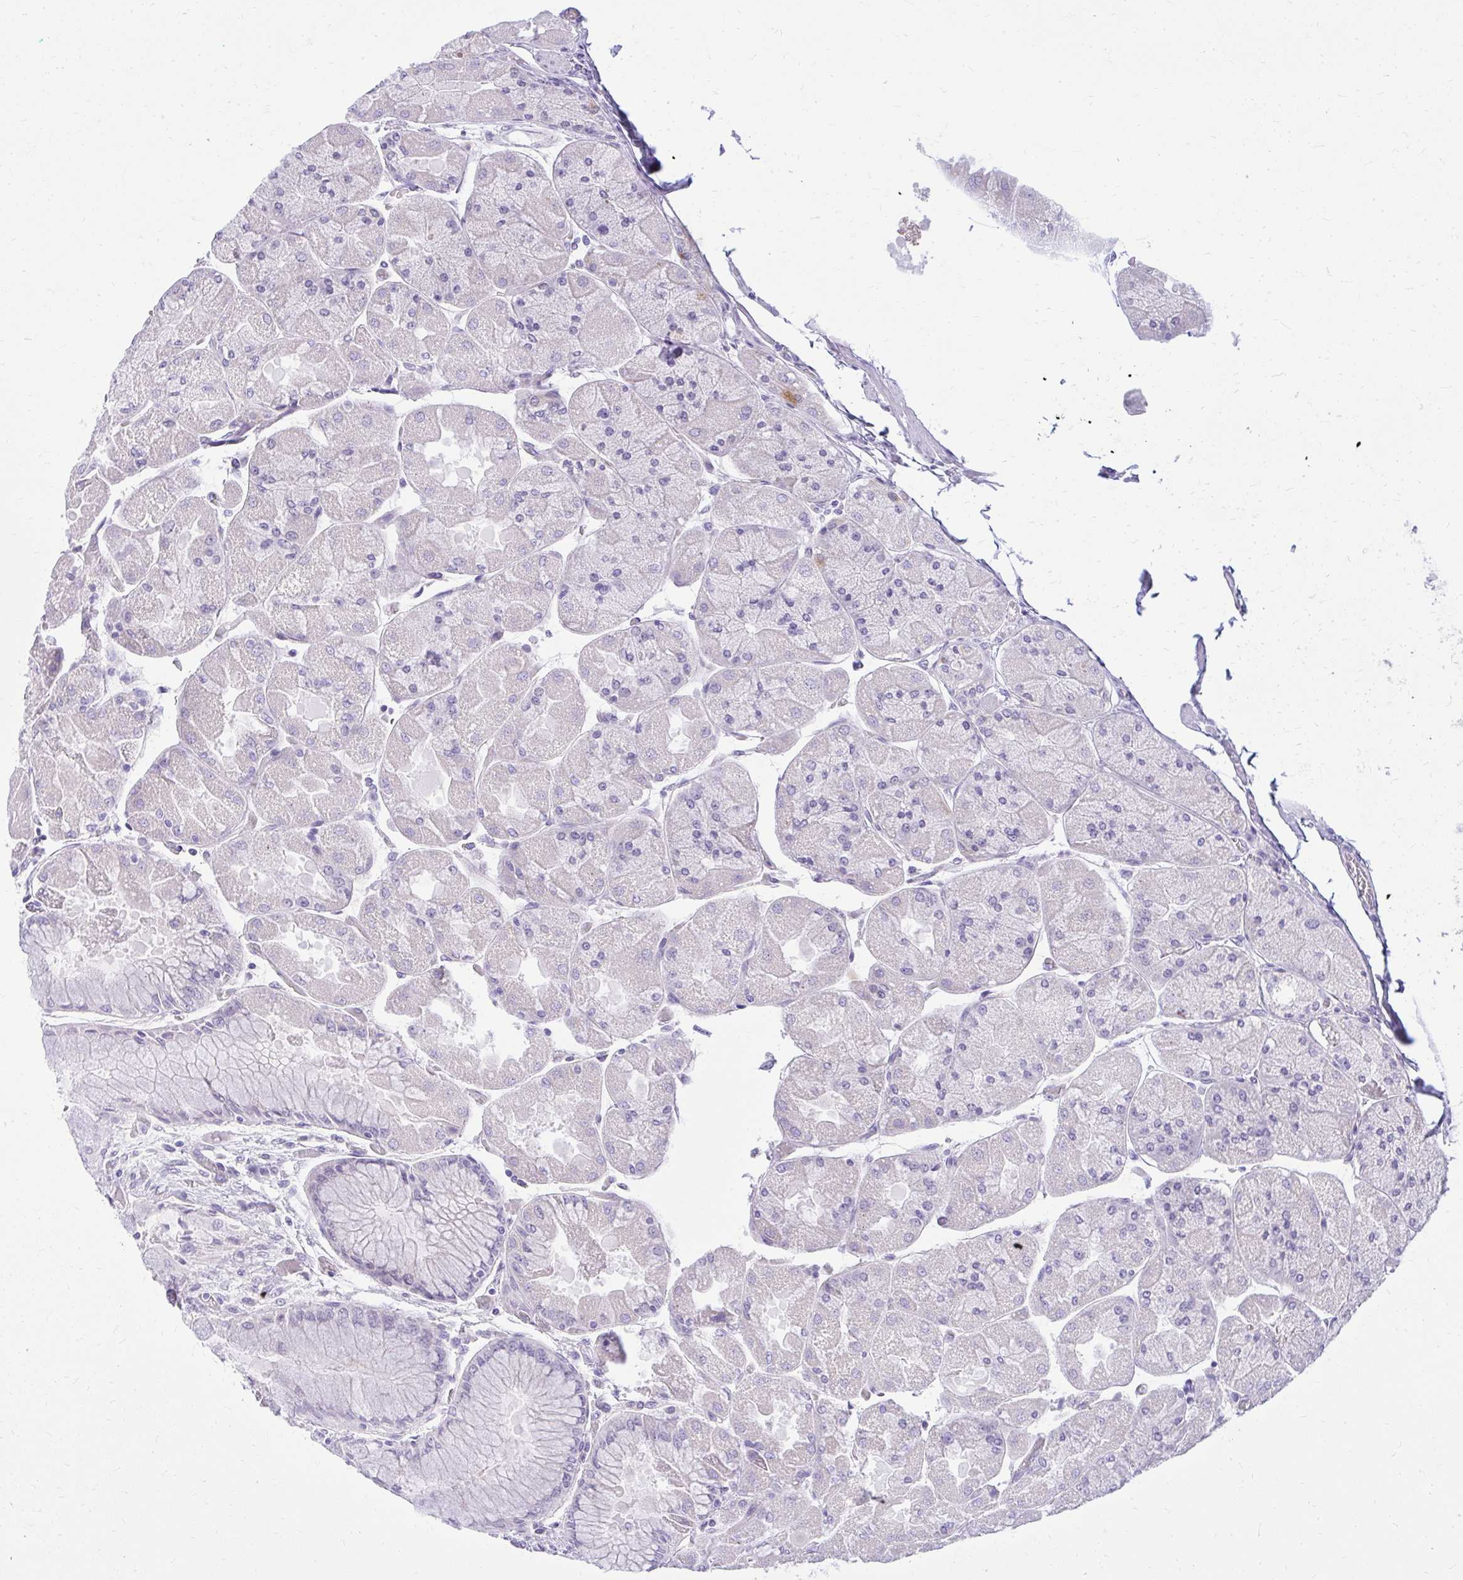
{"staining": {"intensity": "negative", "quantity": "none", "location": "none"}, "tissue": "stomach", "cell_type": "Glandular cells", "image_type": "normal", "snomed": [{"axis": "morphology", "description": "Normal tissue, NOS"}, {"axis": "topography", "description": "Stomach"}], "caption": "Immunohistochemistry of benign stomach displays no expression in glandular cells.", "gene": "PRAP1", "patient": {"sex": "female", "age": 61}}